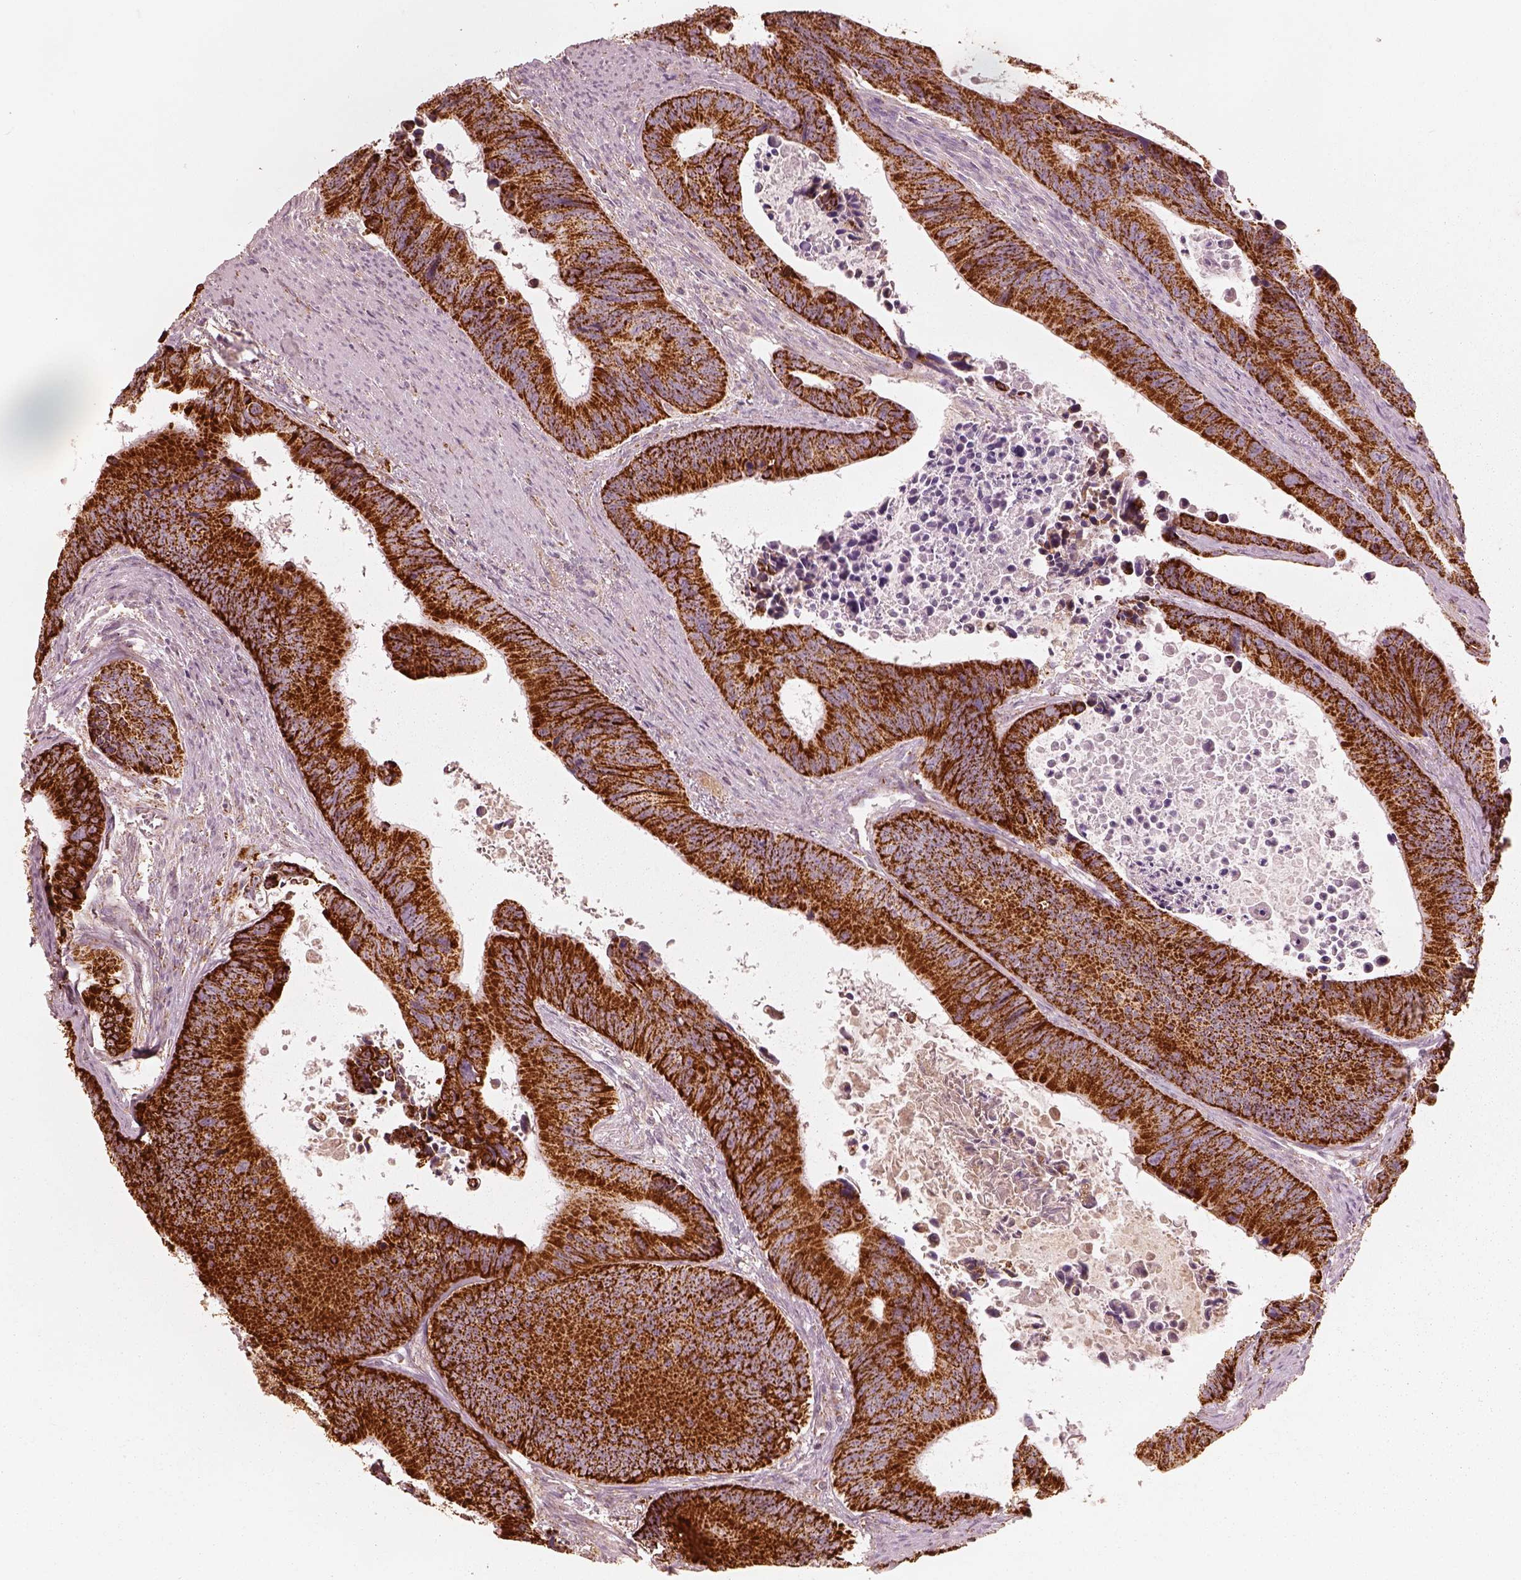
{"staining": {"intensity": "strong", "quantity": ">75%", "location": "cytoplasmic/membranous"}, "tissue": "colorectal cancer", "cell_type": "Tumor cells", "image_type": "cancer", "snomed": [{"axis": "morphology", "description": "Adenocarcinoma, NOS"}, {"axis": "topography", "description": "Colon"}], "caption": "IHC micrograph of human colorectal cancer stained for a protein (brown), which reveals high levels of strong cytoplasmic/membranous expression in about >75% of tumor cells.", "gene": "ENTPD6", "patient": {"sex": "female", "age": 87}}